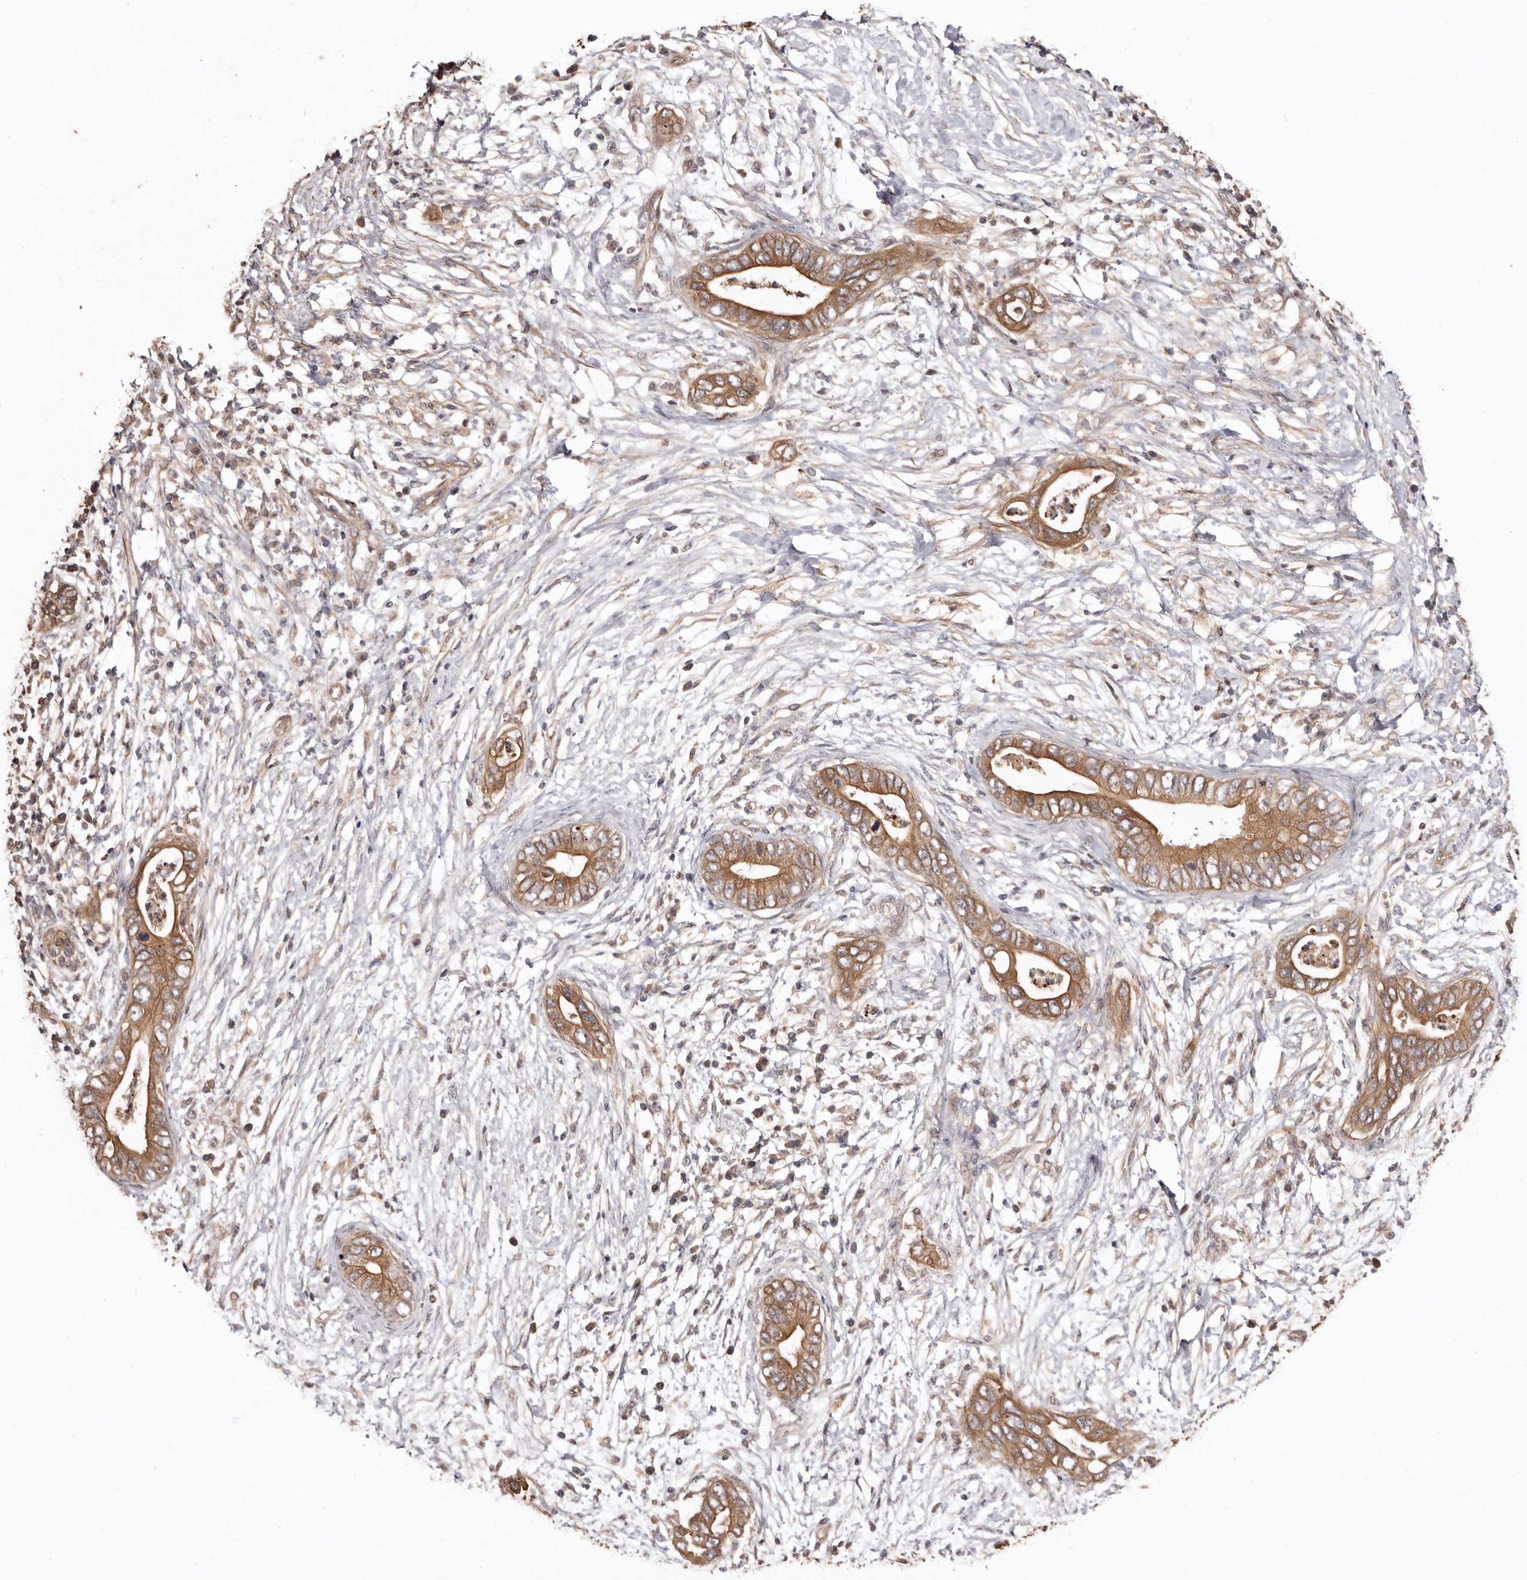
{"staining": {"intensity": "moderate", "quantity": ">75%", "location": "cytoplasmic/membranous"}, "tissue": "pancreatic cancer", "cell_type": "Tumor cells", "image_type": "cancer", "snomed": [{"axis": "morphology", "description": "Adenocarcinoma, NOS"}, {"axis": "topography", "description": "Pancreas"}], "caption": "Adenocarcinoma (pancreatic) stained for a protein (brown) demonstrates moderate cytoplasmic/membranous positive staining in approximately >75% of tumor cells.", "gene": "COQ8B", "patient": {"sex": "male", "age": 75}}